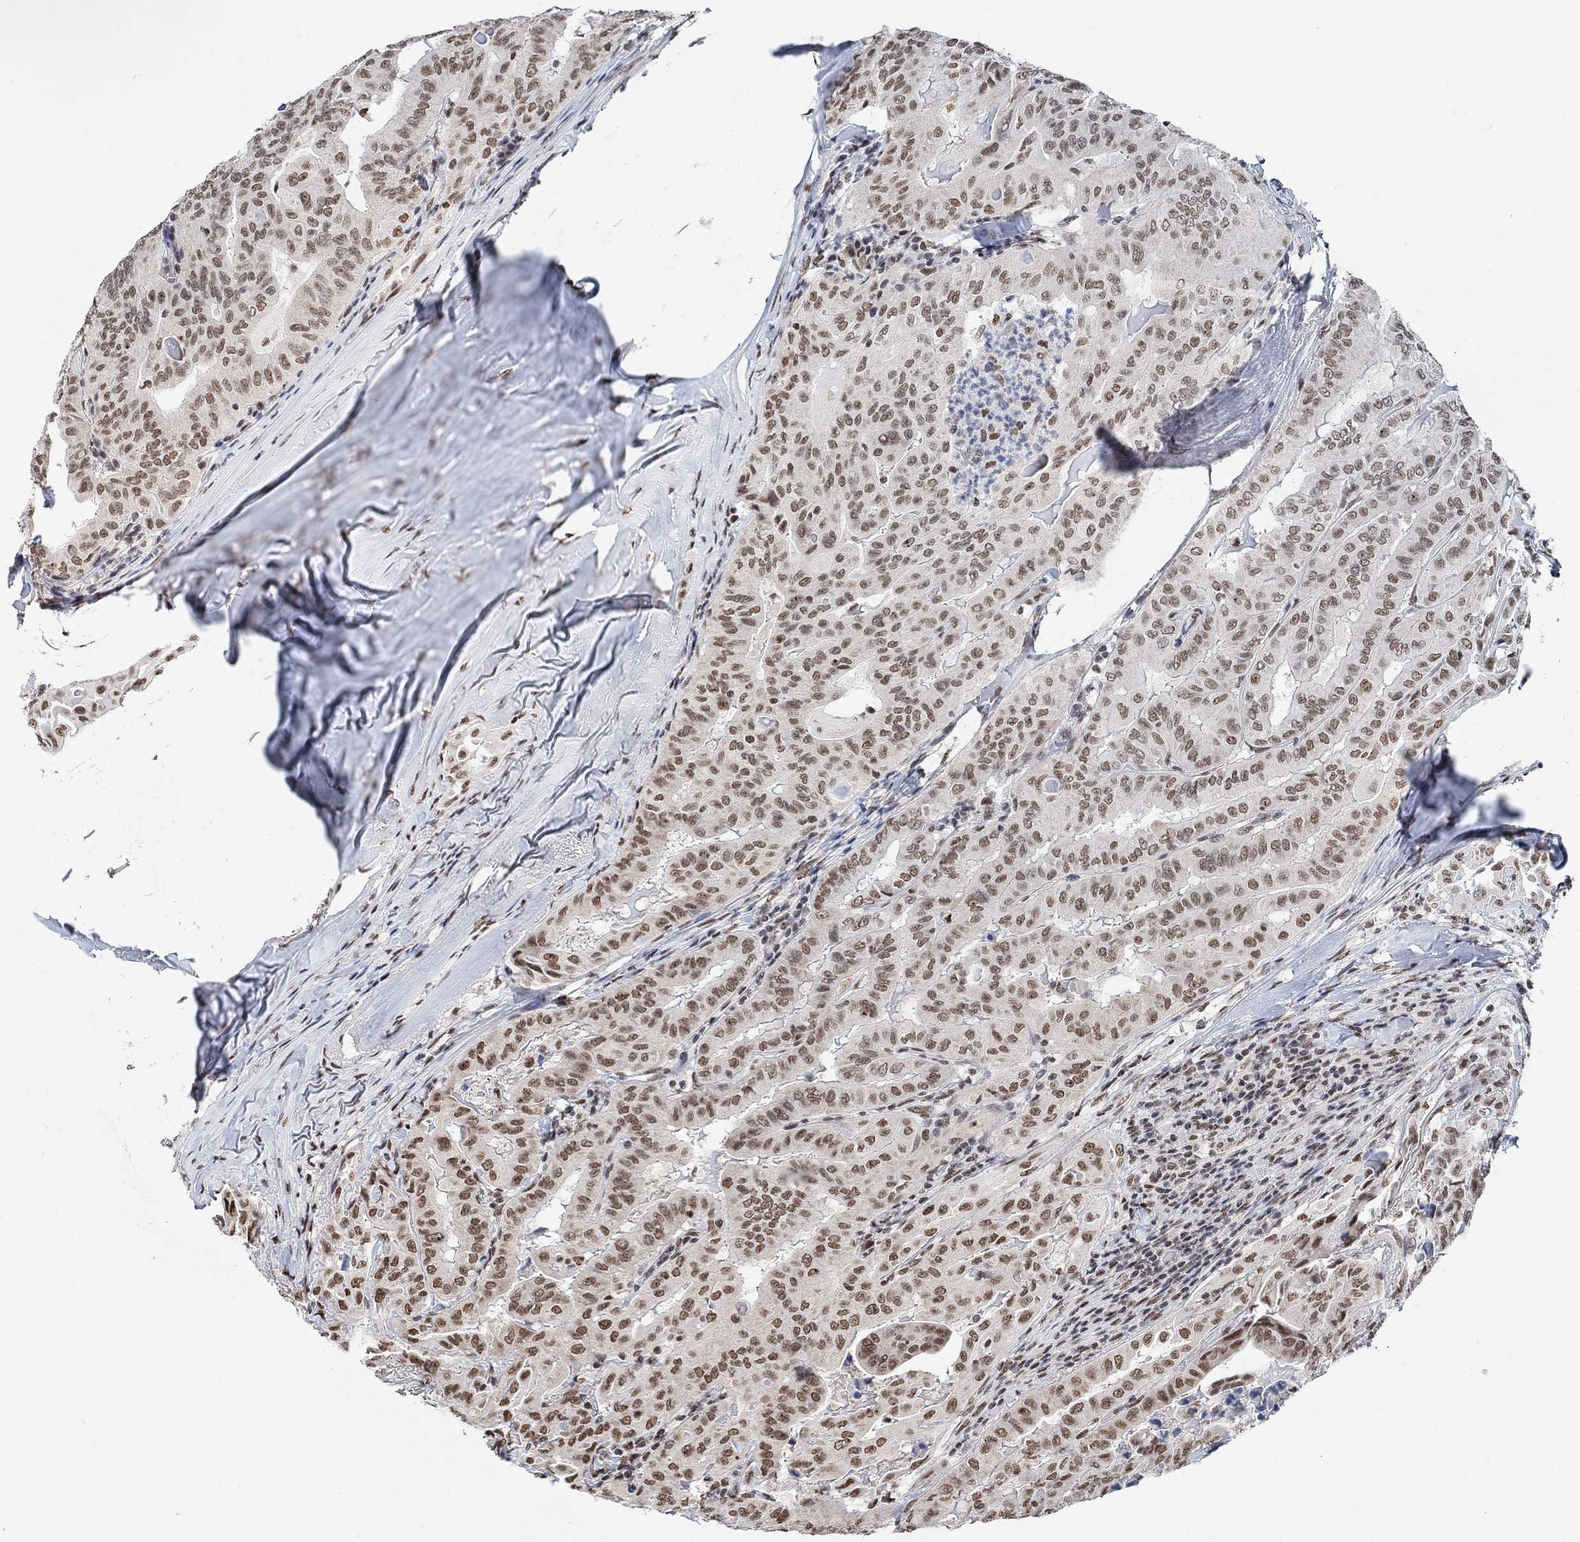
{"staining": {"intensity": "moderate", "quantity": ">75%", "location": "nuclear"}, "tissue": "thyroid cancer", "cell_type": "Tumor cells", "image_type": "cancer", "snomed": [{"axis": "morphology", "description": "Papillary adenocarcinoma, NOS"}, {"axis": "topography", "description": "Thyroid gland"}], "caption": "Protein staining displays moderate nuclear staining in about >75% of tumor cells in thyroid papillary adenocarcinoma.", "gene": "USP39", "patient": {"sex": "female", "age": 68}}